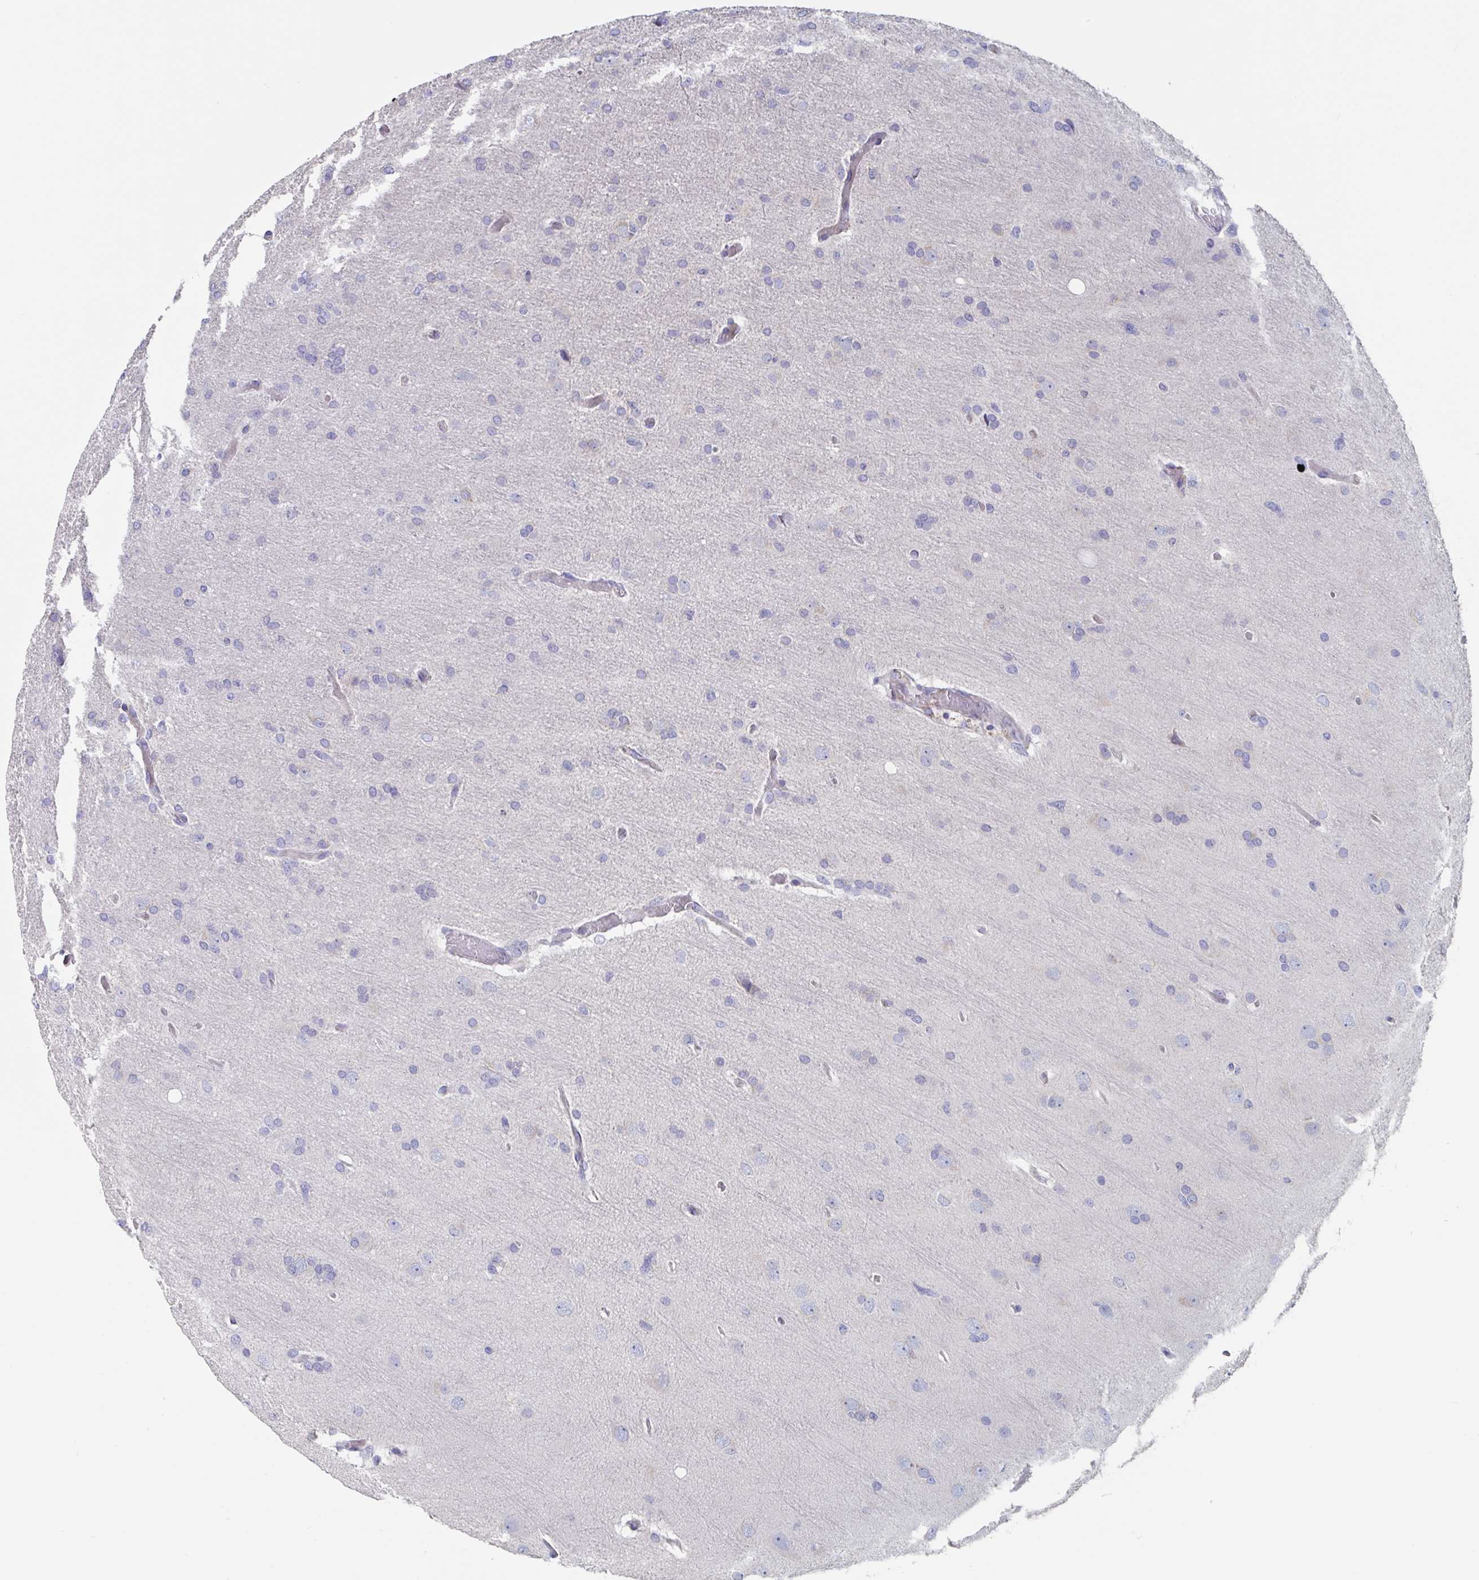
{"staining": {"intensity": "negative", "quantity": "none", "location": "none"}, "tissue": "glioma", "cell_type": "Tumor cells", "image_type": "cancer", "snomed": [{"axis": "morphology", "description": "Glioma, malignant, High grade"}, {"axis": "topography", "description": "Brain"}], "caption": "Tumor cells show no significant protein expression in high-grade glioma (malignant).", "gene": "ABHD16A", "patient": {"sex": "male", "age": 53}}